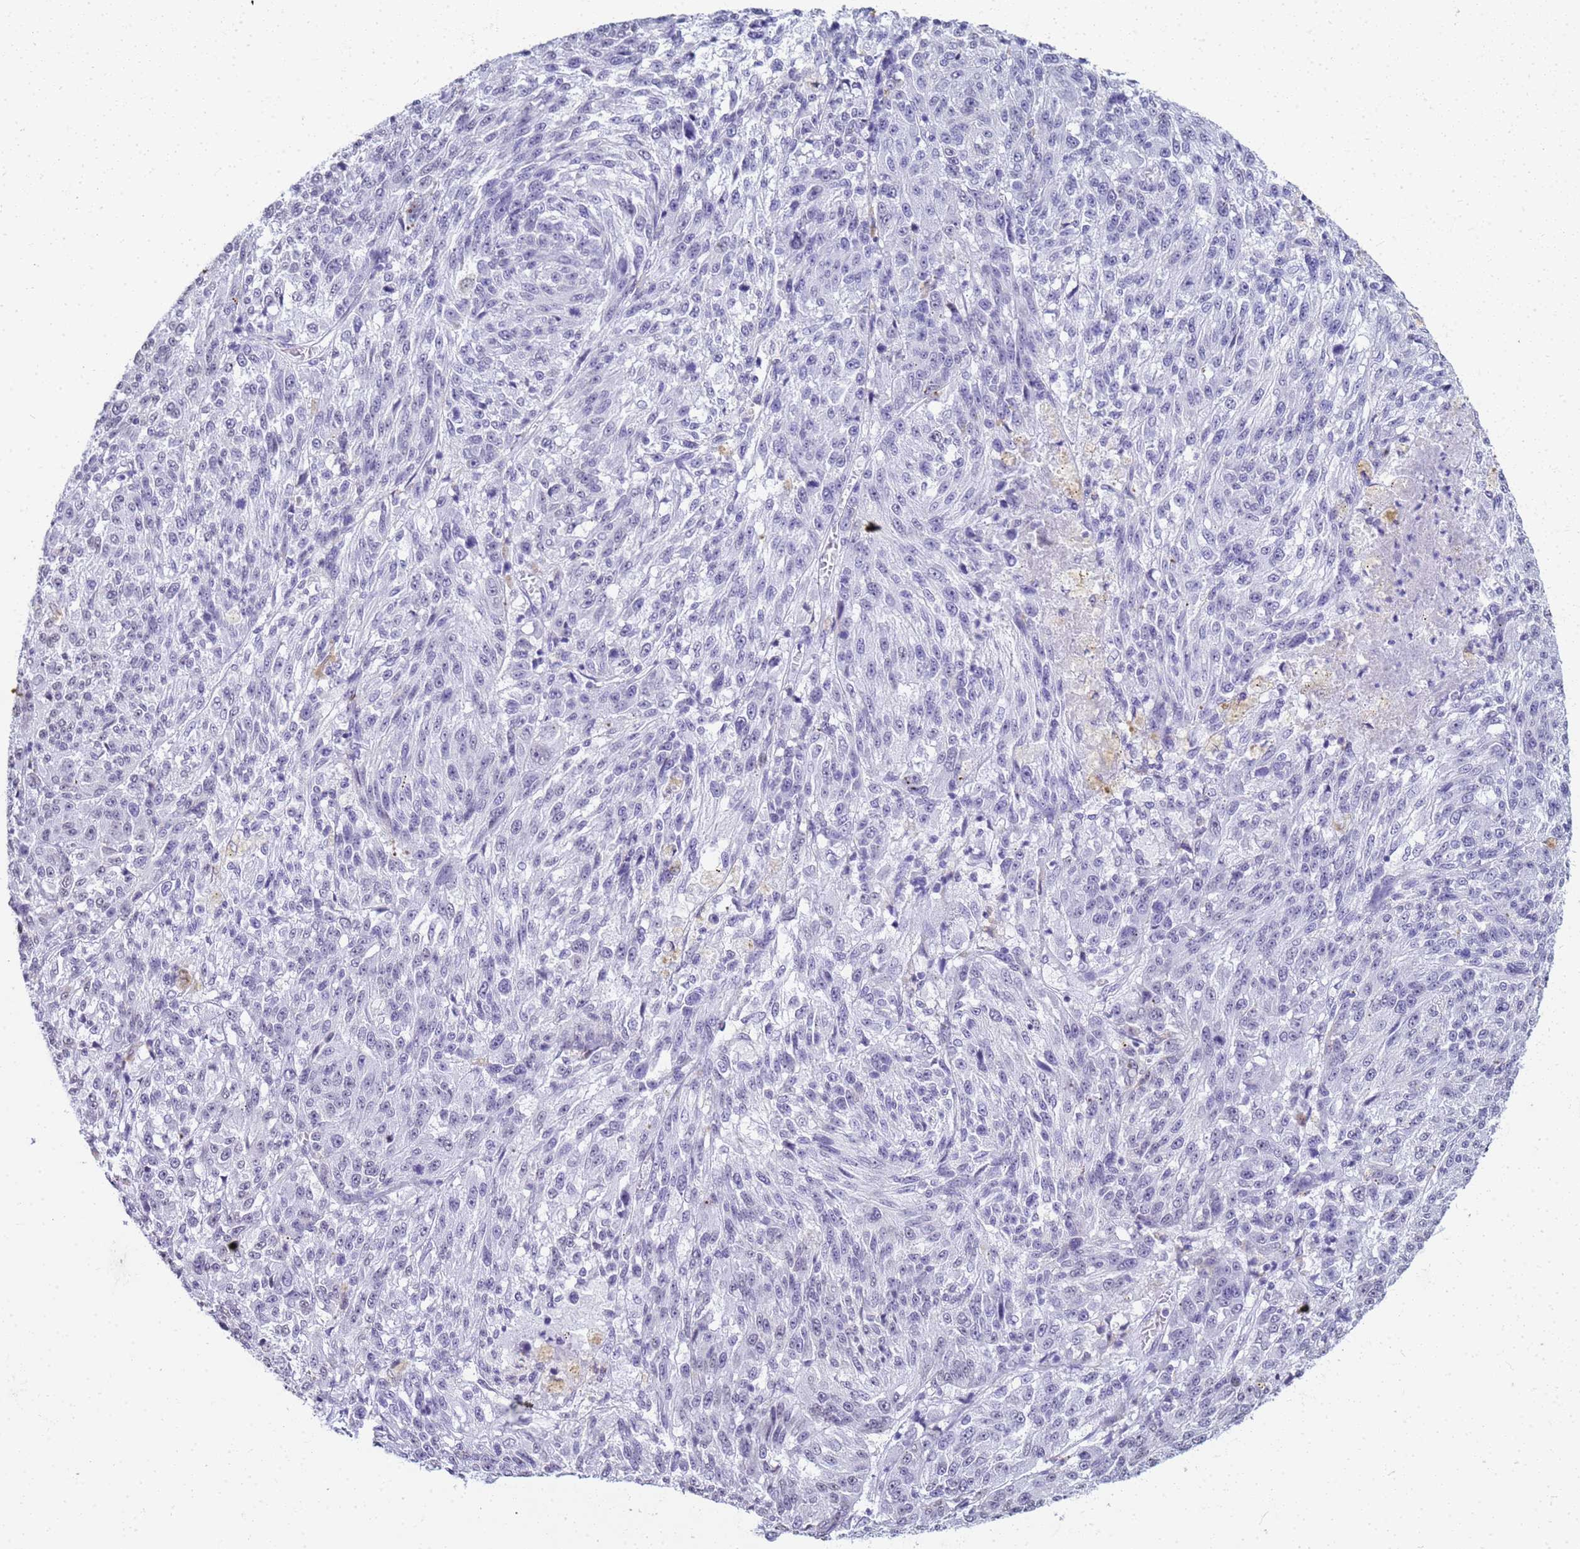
{"staining": {"intensity": "negative", "quantity": "none", "location": "none"}, "tissue": "melanoma", "cell_type": "Tumor cells", "image_type": "cancer", "snomed": [{"axis": "morphology", "description": "Malignant melanoma, NOS"}, {"axis": "topography", "description": "Skin"}], "caption": "This histopathology image is of malignant melanoma stained with immunohistochemistry to label a protein in brown with the nuclei are counter-stained blue. There is no positivity in tumor cells.", "gene": "SLC7A9", "patient": {"sex": "male", "age": 53}}